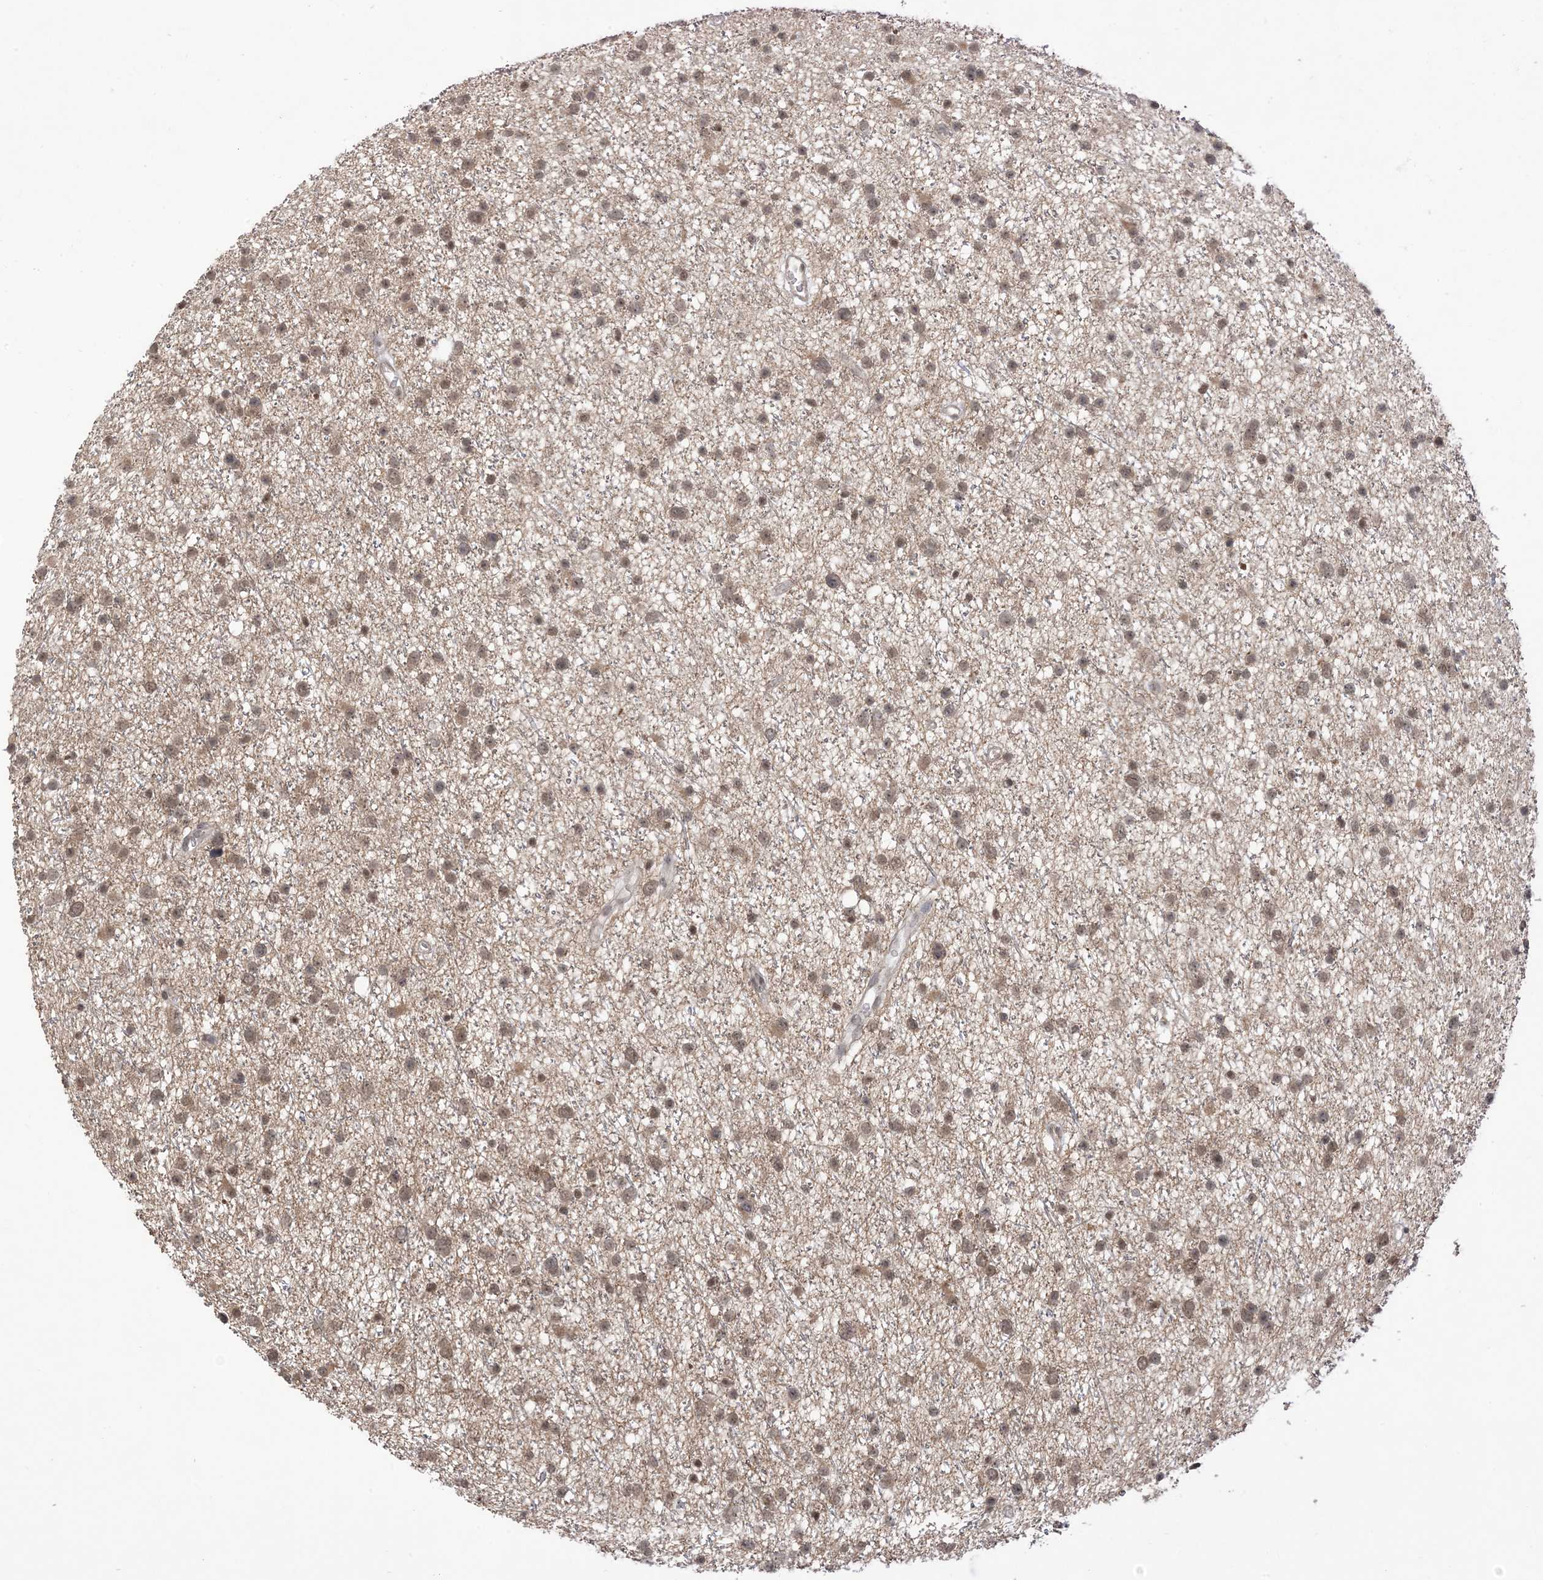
{"staining": {"intensity": "moderate", "quantity": ">75%", "location": "nuclear"}, "tissue": "glioma", "cell_type": "Tumor cells", "image_type": "cancer", "snomed": [{"axis": "morphology", "description": "Glioma, malignant, Low grade"}, {"axis": "topography", "description": "Cerebral cortex"}], "caption": "Glioma tissue reveals moderate nuclear positivity in about >75% of tumor cells (IHC, brightfield microscopy, high magnification).", "gene": "RANBP9", "patient": {"sex": "female", "age": 39}}